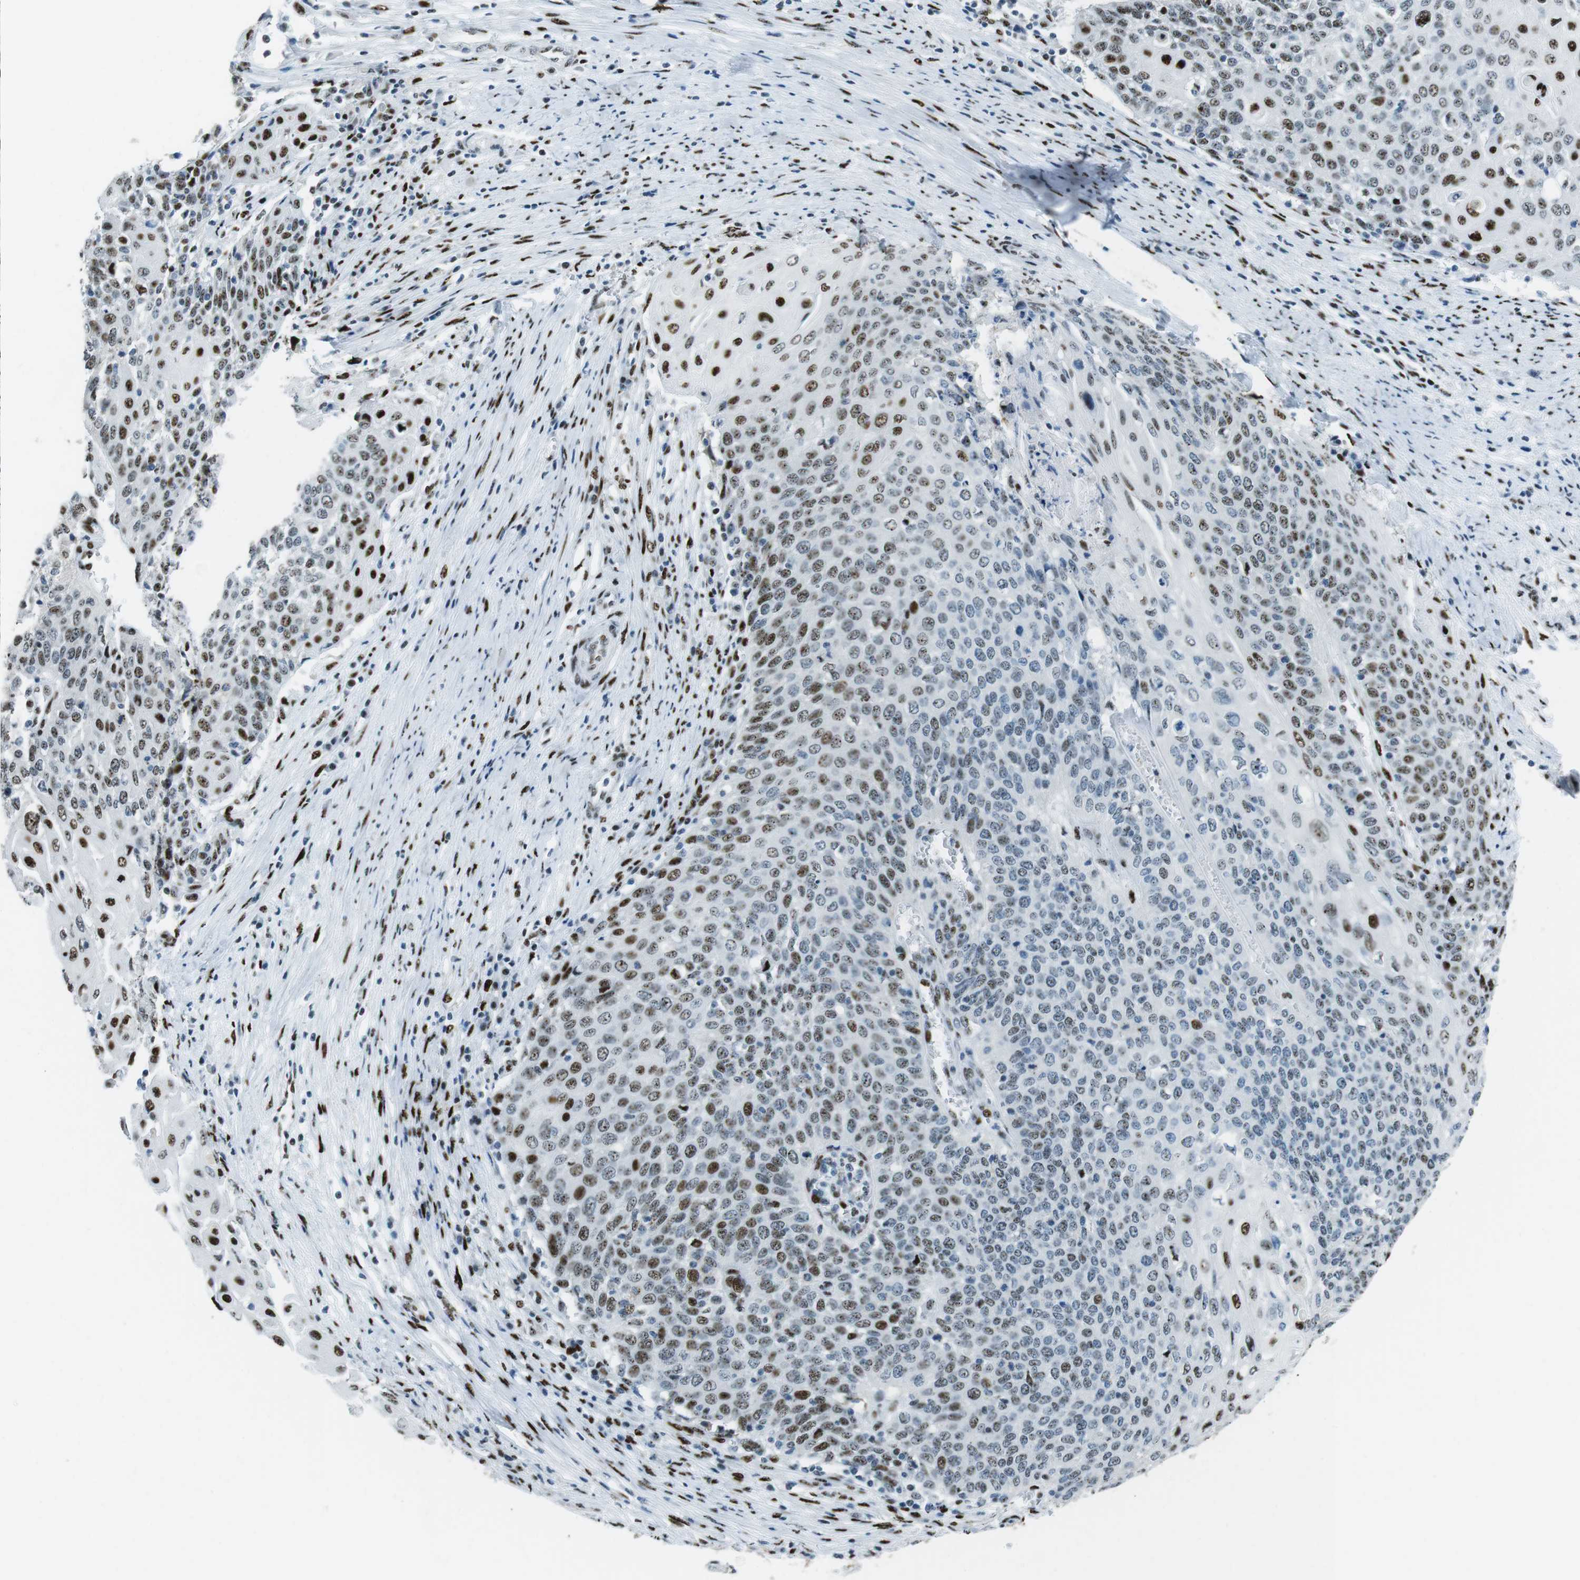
{"staining": {"intensity": "moderate", "quantity": "25%-75%", "location": "nuclear"}, "tissue": "cervical cancer", "cell_type": "Tumor cells", "image_type": "cancer", "snomed": [{"axis": "morphology", "description": "Squamous cell carcinoma, NOS"}, {"axis": "topography", "description": "Cervix"}], "caption": "DAB (3,3'-diaminobenzidine) immunohistochemical staining of cervical squamous cell carcinoma displays moderate nuclear protein staining in about 25%-75% of tumor cells.", "gene": "PML", "patient": {"sex": "female", "age": 39}}